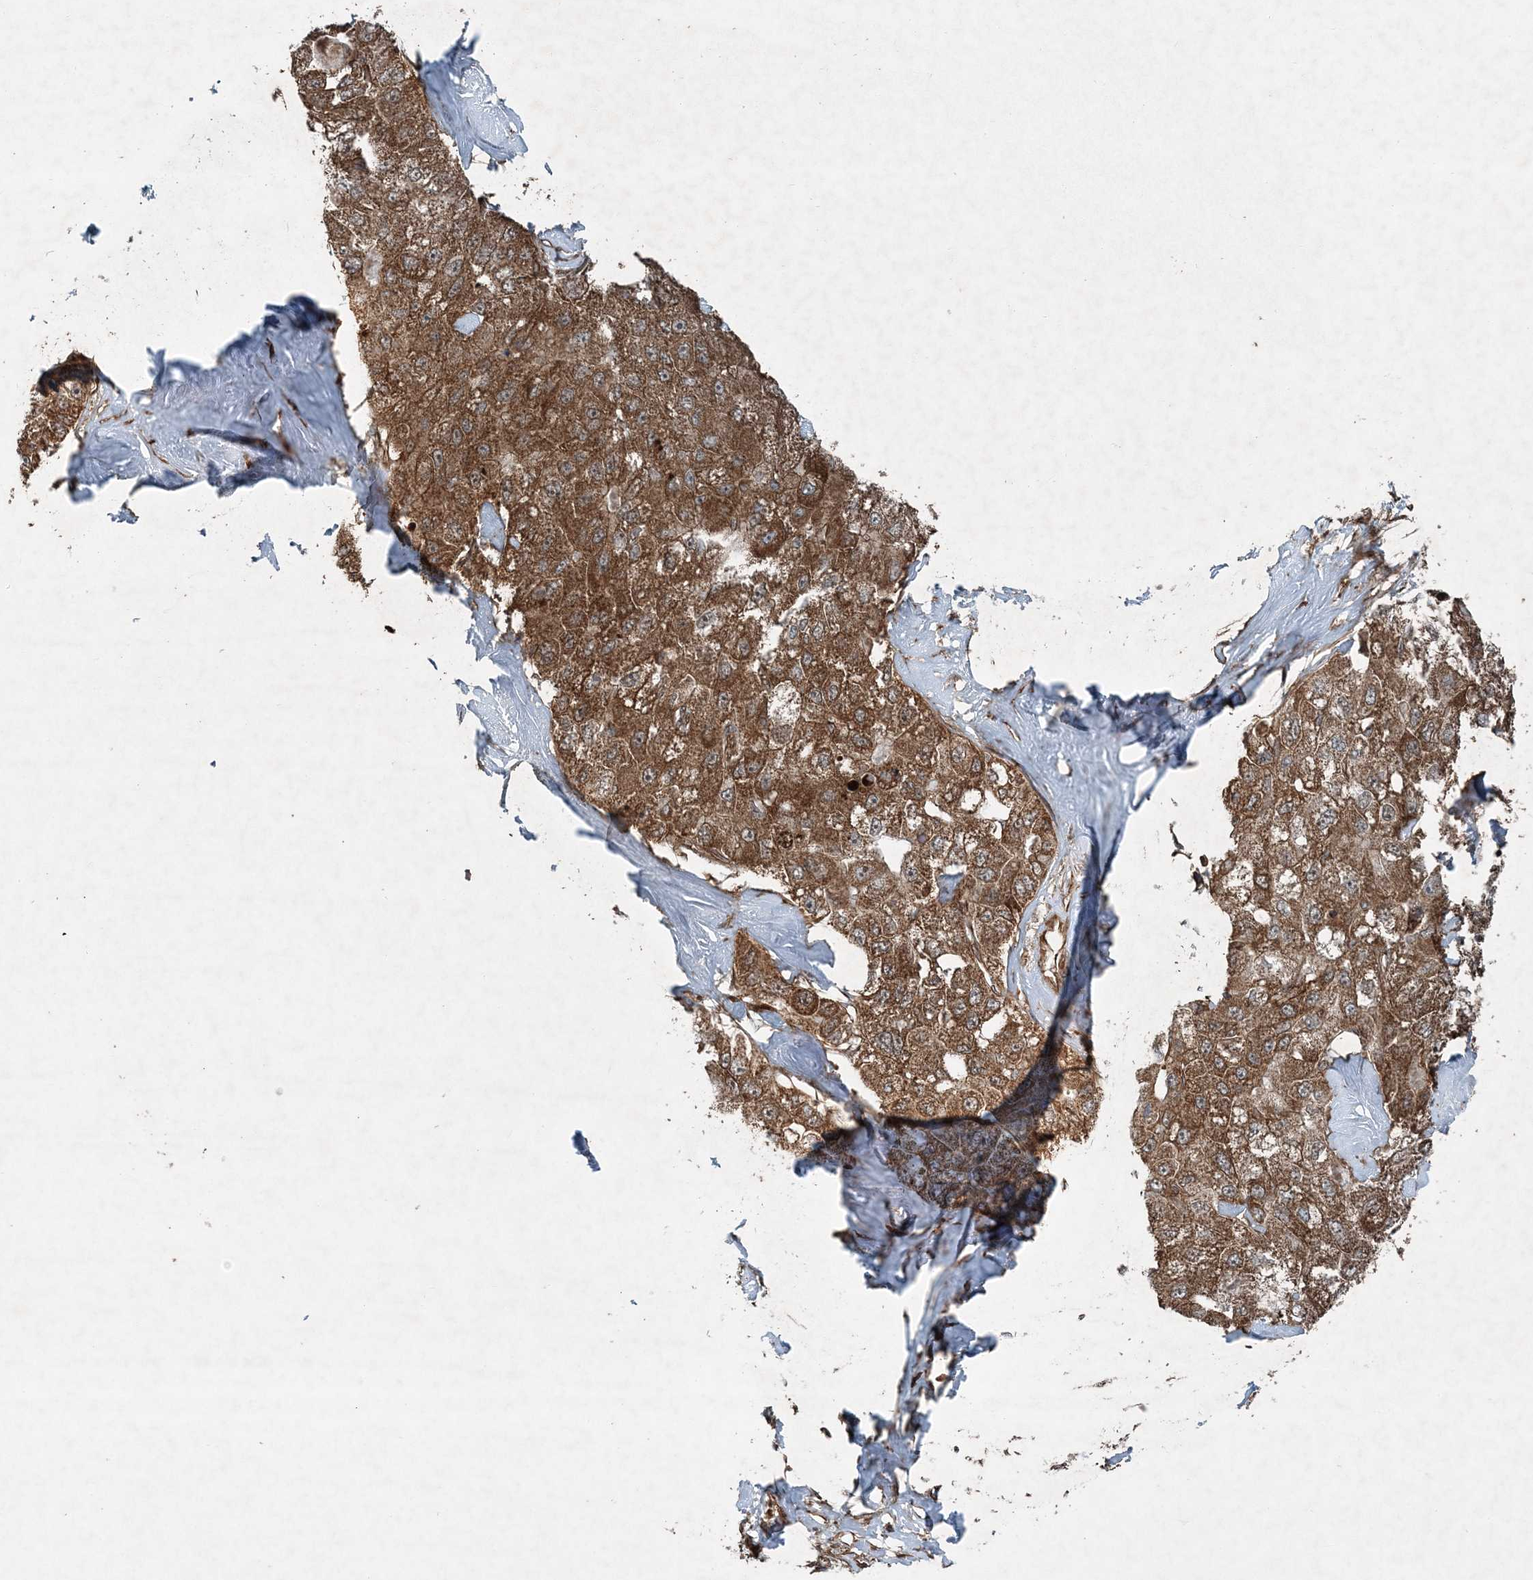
{"staining": {"intensity": "moderate", "quantity": ">75%", "location": "cytoplasmic/membranous"}, "tissue": "liver cancer", "cell_type": "Tumor cells", "image_type": "cancer", "snomed": [{"axis": "morphology", "description": "Carcinoma, Hepatocellular, NOS"}, {"axis": "topography", "description": "Liver"}], "caption": "DAB immunohistochemical staining of hepatocellular carcinoma (liver) displays moderate cytoplasmic/membranous protein staining in approximately >75% of tumor cells. (DAB (3,3'-diaminobenzidine) = brown stain, brightfield microscopy at high magnification).", "gene": "COPS7B", "patient": {"sex": "male", "age": 80}}